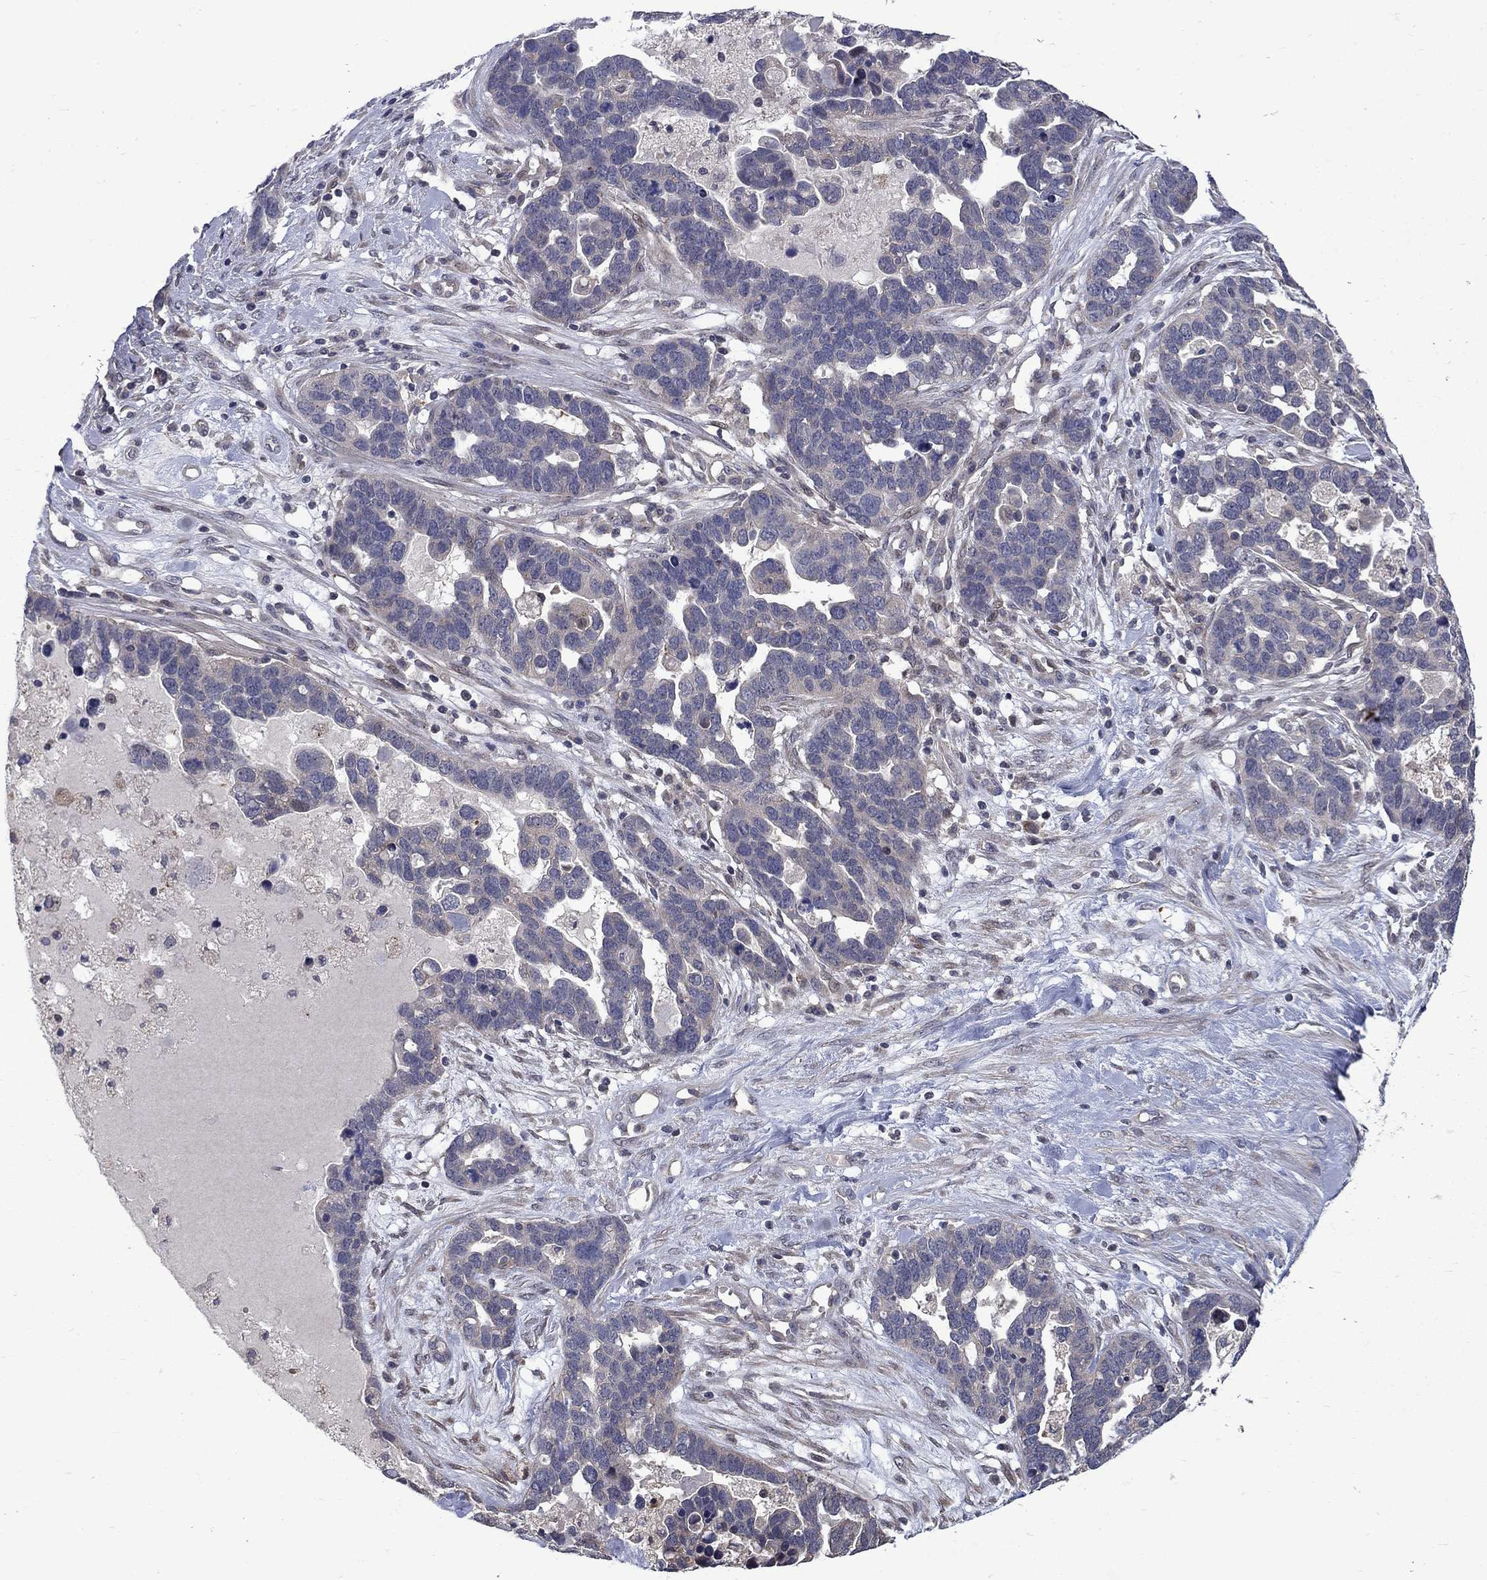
{"staining": {"intensity": "negative", "quantity": "none", "location": "none"}, "tissue": "ovarian cancer", "cell_type": "Tumor cells", "image_type": "cancer", "snomed": [{"axis": "morphology", "description": "Cystadenocarcinoma, serous, NOS"}, {"axis": "topography", "description": "Ovary"}], "caption": "High power microscopy photomicrograph of an IHC image of ovarian cancer, revealing no significant staining in tumor cells. The staining is performed using DAB (3,3'-diaminobenzidine) brown chromogen with nuclei counter-stained in using hematoxylin.", "gene": "FAM3B", "patient": {"sex": "female", "age": 54}}